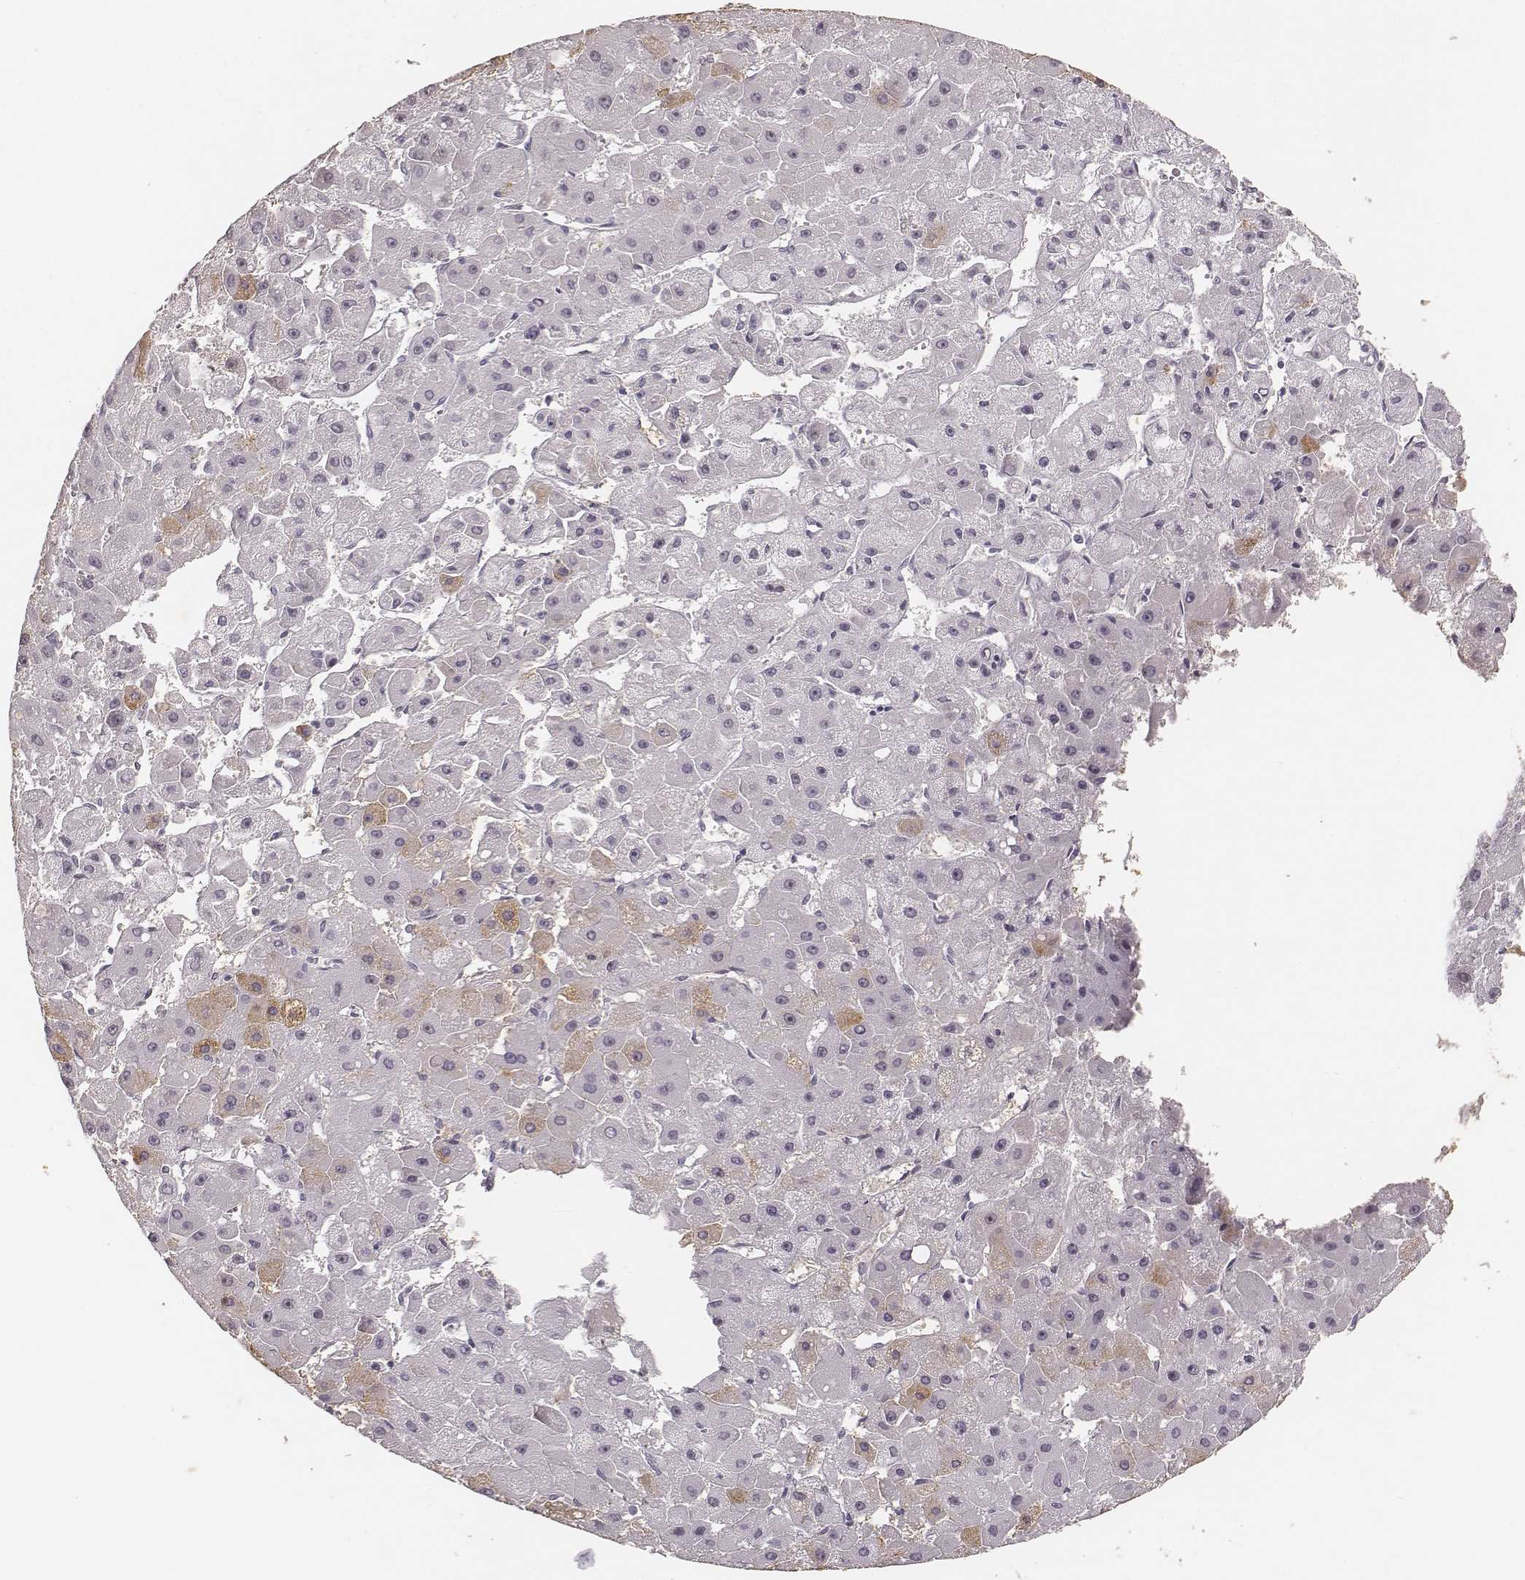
{"staining": {"intensity": "negative", "quantity": "none", "location": "none"}, "tissue": "liver cancer", "cell_type": "Tumor cells", "image_type": "cancer", "snomed": [{"axis": "morphology", "description": "Carcinoma, Hepatocellular, NOS"}, {"axis": "topography", "description": "Liver"}], "caption": "Tumor cells show no significant protein positivity in hepatocellular carcinoma (liver).", "gene": "MADCAM1", "patient": {"sex": "female", "age": 25}}